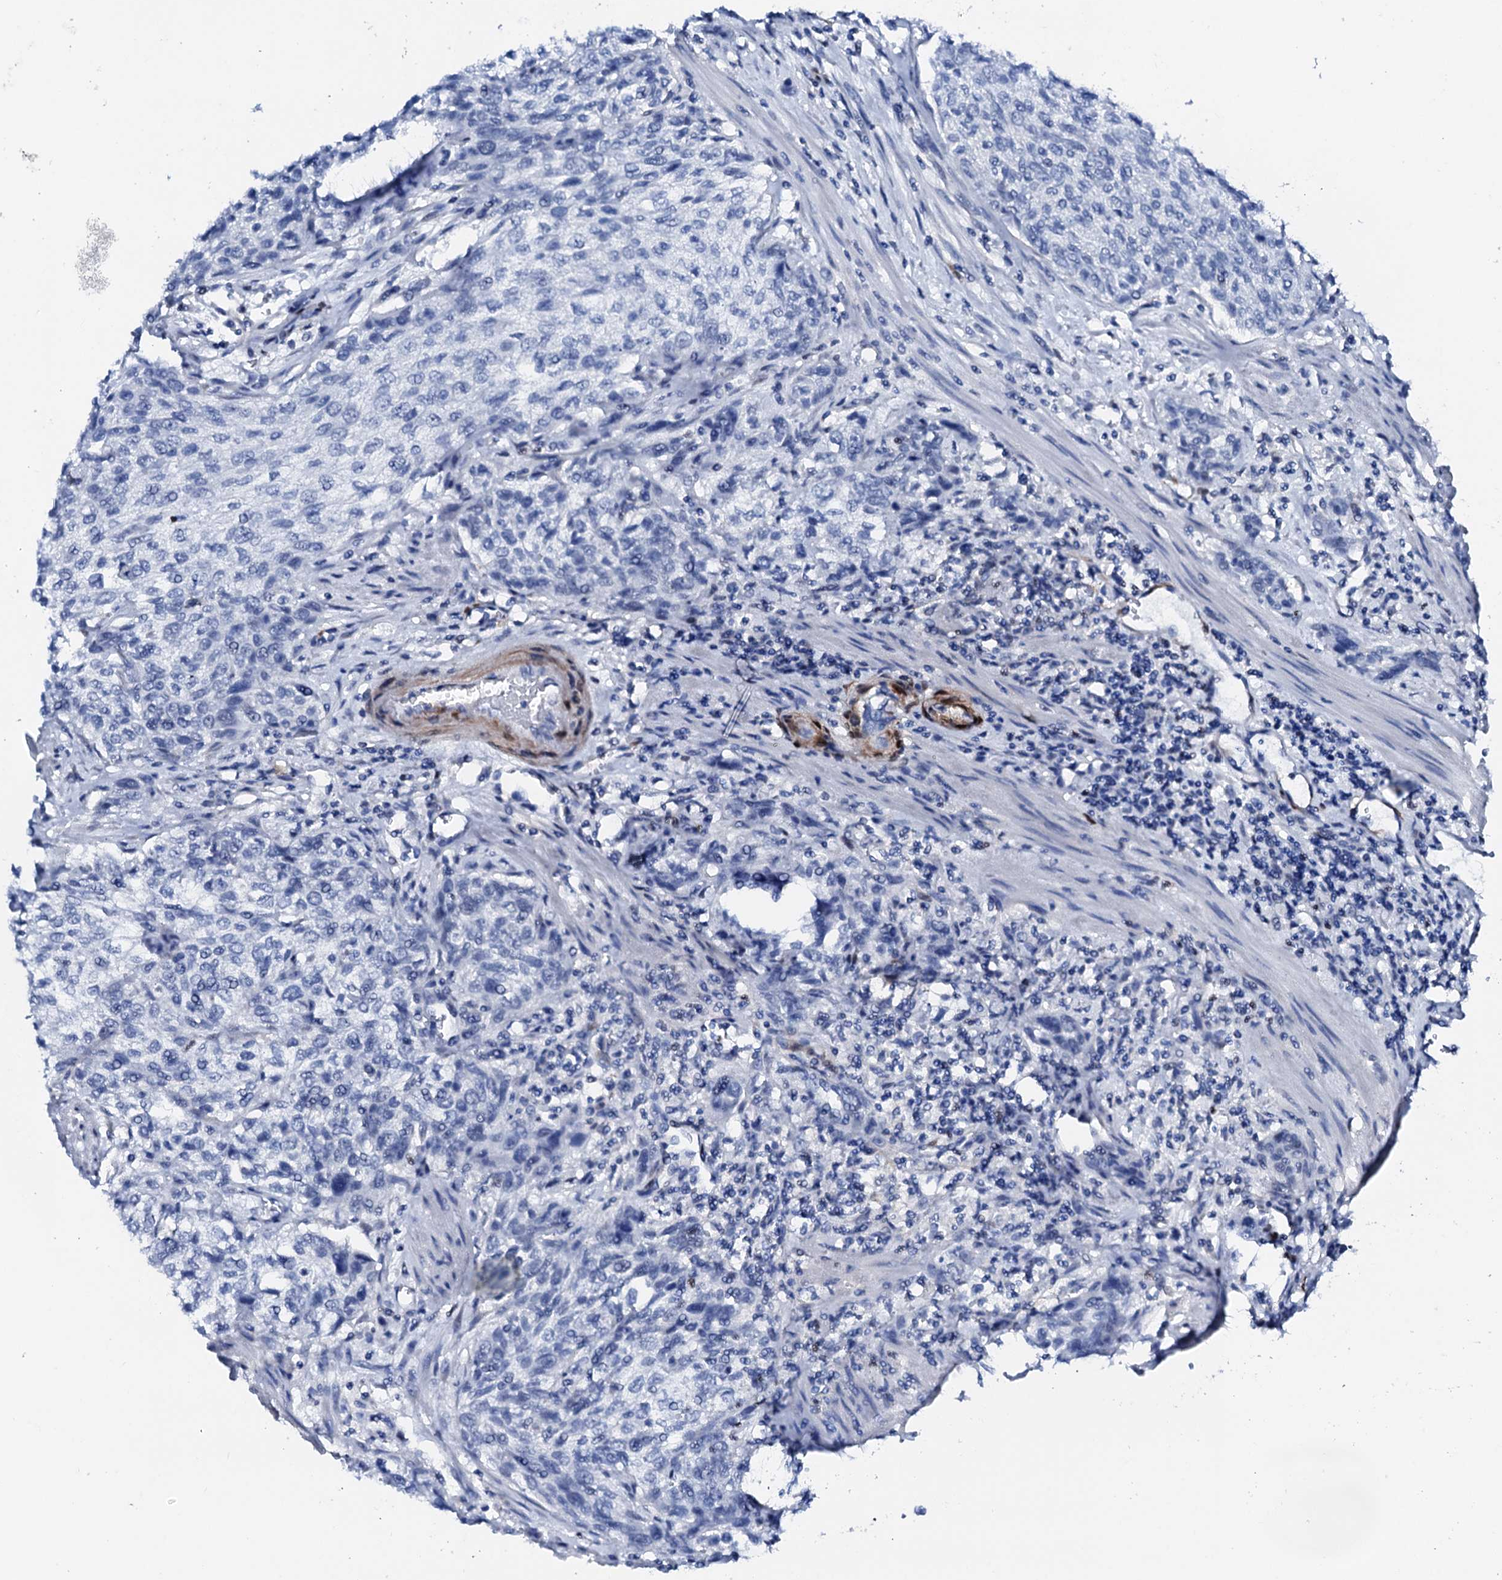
{"staining": {"intensity": "negative", "quantity": "none", "location": "none"}, "tissue": "urothelial cancer", "cell_type": "Tumor cells", "image_type": "cancer", "snomed": [{"axis": "morphology", "description": "Normal tissue, NOS"}, {"axis": "morphology", "description": "Urothelial carcinoma, NOS"}, {"axis": "topography", "description": "Urinary bladder"}, {"axis": "topography", "description": "Peripheral nerve tissue"}], "caption": "The immunohistochemistry photomicrograph has no significant staining in tumor cells of urothelial cancer tissue.", "gene": "NRIP2", "patient": {"sex": "male", "age": 35}}